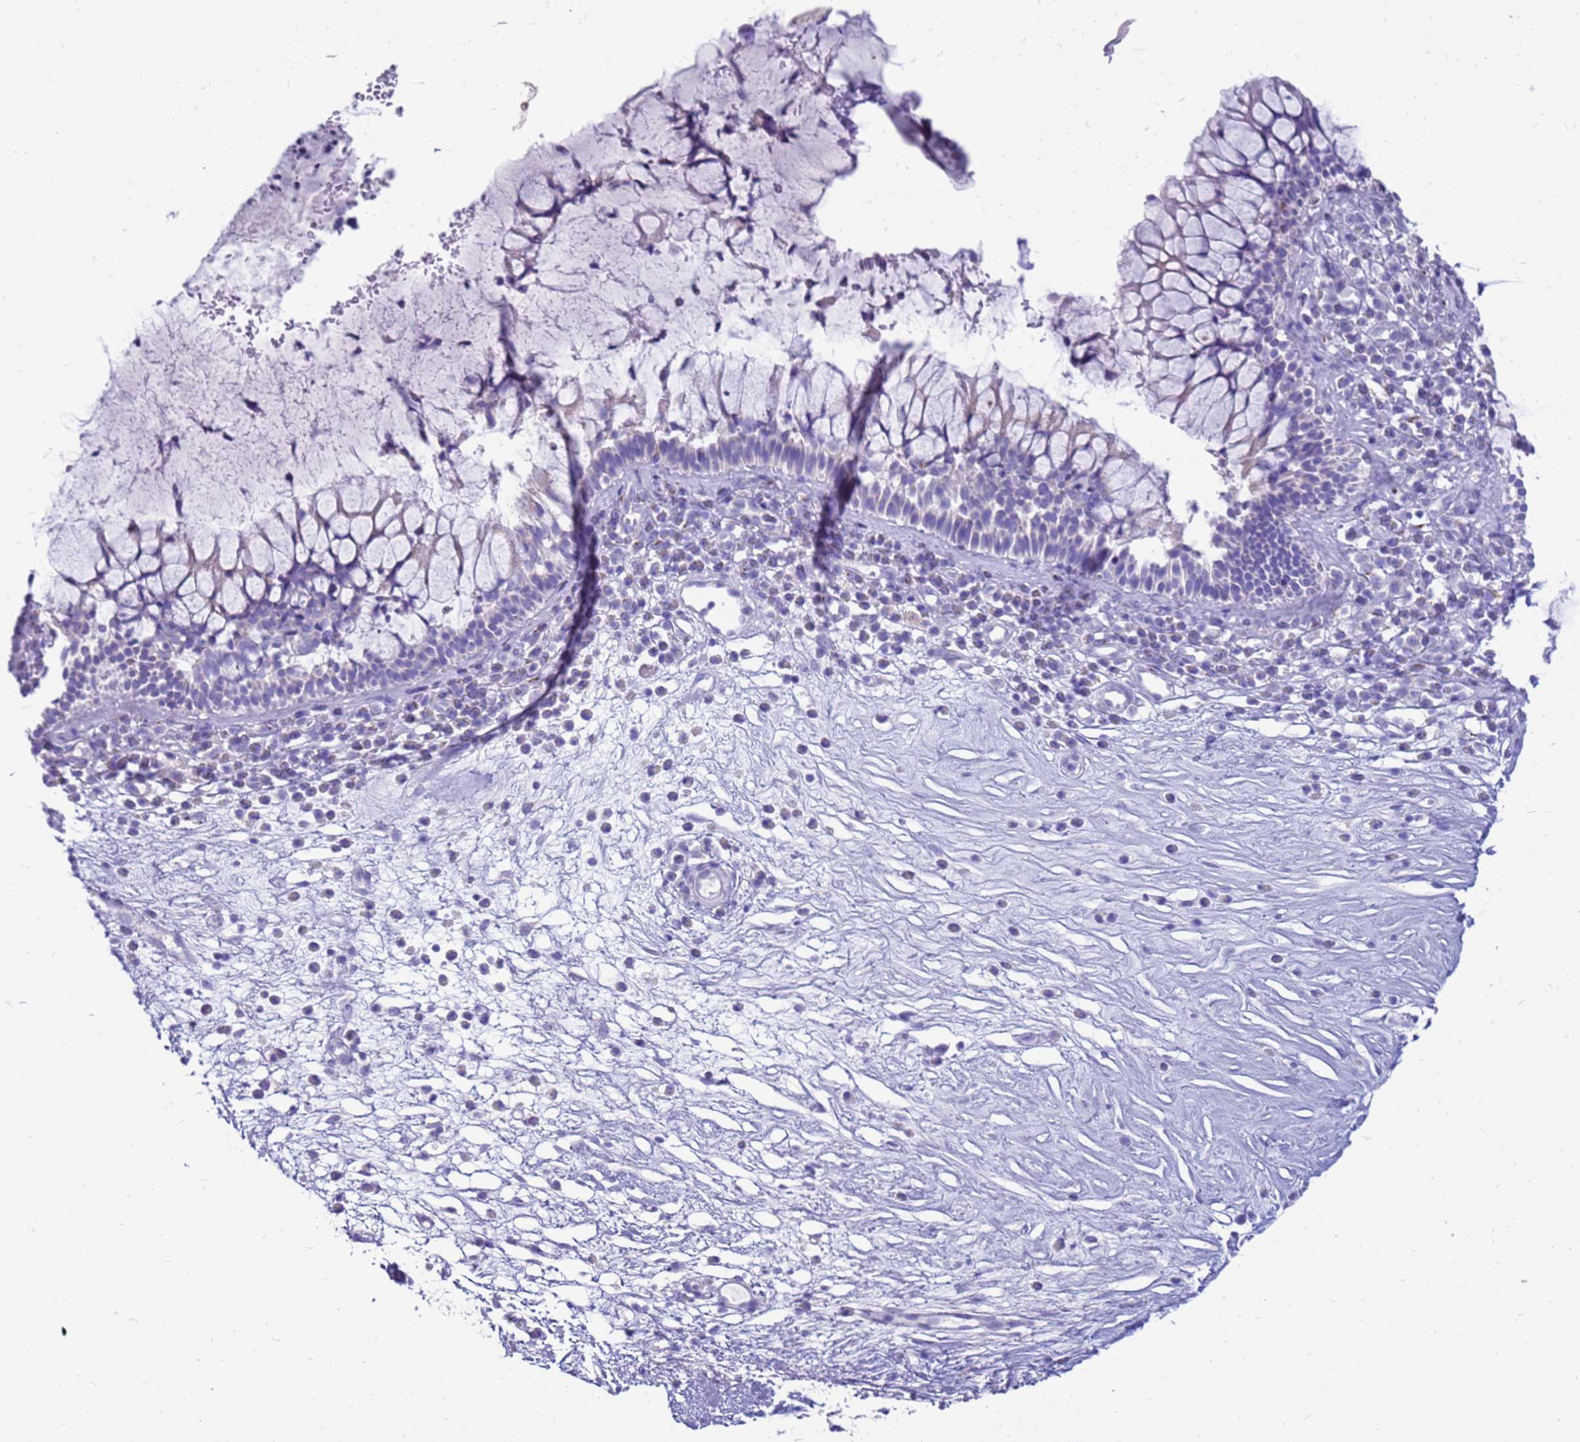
{"staining": {"intensity": "negative", "quantity": "none", "location": "none"}, "tissue": "nasopharynx", "cell_type": "Respiratory epithelial cells", "image_type": "normal", "snomed": [{"axis": "morphology", "description": "Normal tissue, NOS"}, {"axis": "morphology", "description": "Inflammation, NOS"}, {"axis": "topography", "description": "Nasopharynx"}], "caption": "High magnification brightfield microscopy of normal nasopharynx stained with DAB (3,3'-diaminobenzidine) (brown) and counterstained with hematoxylin (blue): respiratory epithelial cells show no significant staining. (Stains: DAB immunohistochemistry with hematoxylin counter stain, Microscopy: brightfield microscopy at high magnification).", "gene": "PDE10A", "patient": {"sex": "male", "age": 70}}